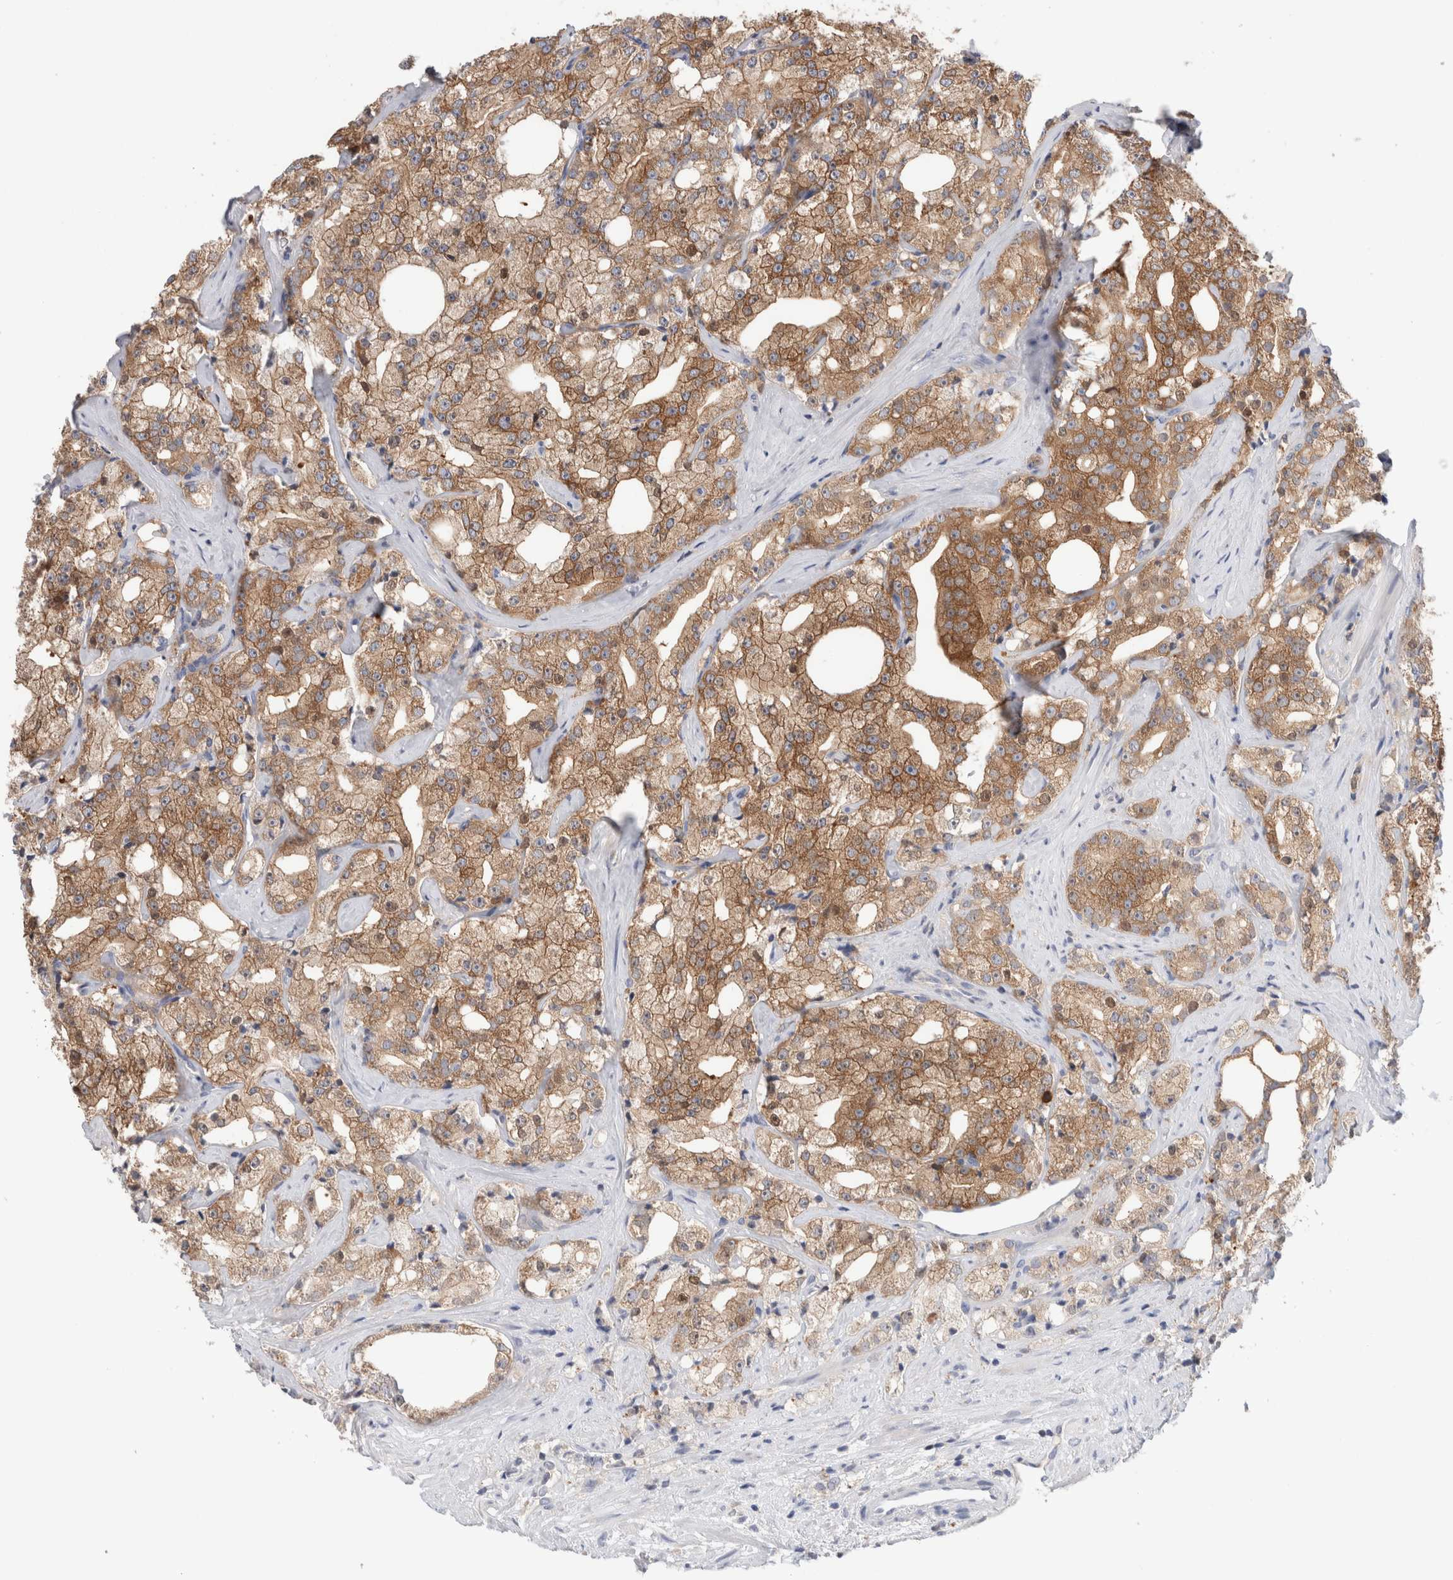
{"staining": {"intensity": "strong", "quantity": "25%-75%", "location": "cytoplasmic/membranous"}, "tissue": "prostate cancer", "cell_type": "Tumor cells", "image_type": "cancer", "snomed": [{"axis": "morphology", "description": "Adenocarcinoma, High grade"}, {"axis": "topography", "description": "Prostate"}], "caption": "DAB immunohistochemical staining of human prostate high-grade adenocarcinoma demonstrates strong cytoplasmic/membranous protein expression in approximately 25%-75% of tumor cells.", "gene": "KLHL14", "patient": {"sex": "male", "age": 64}}